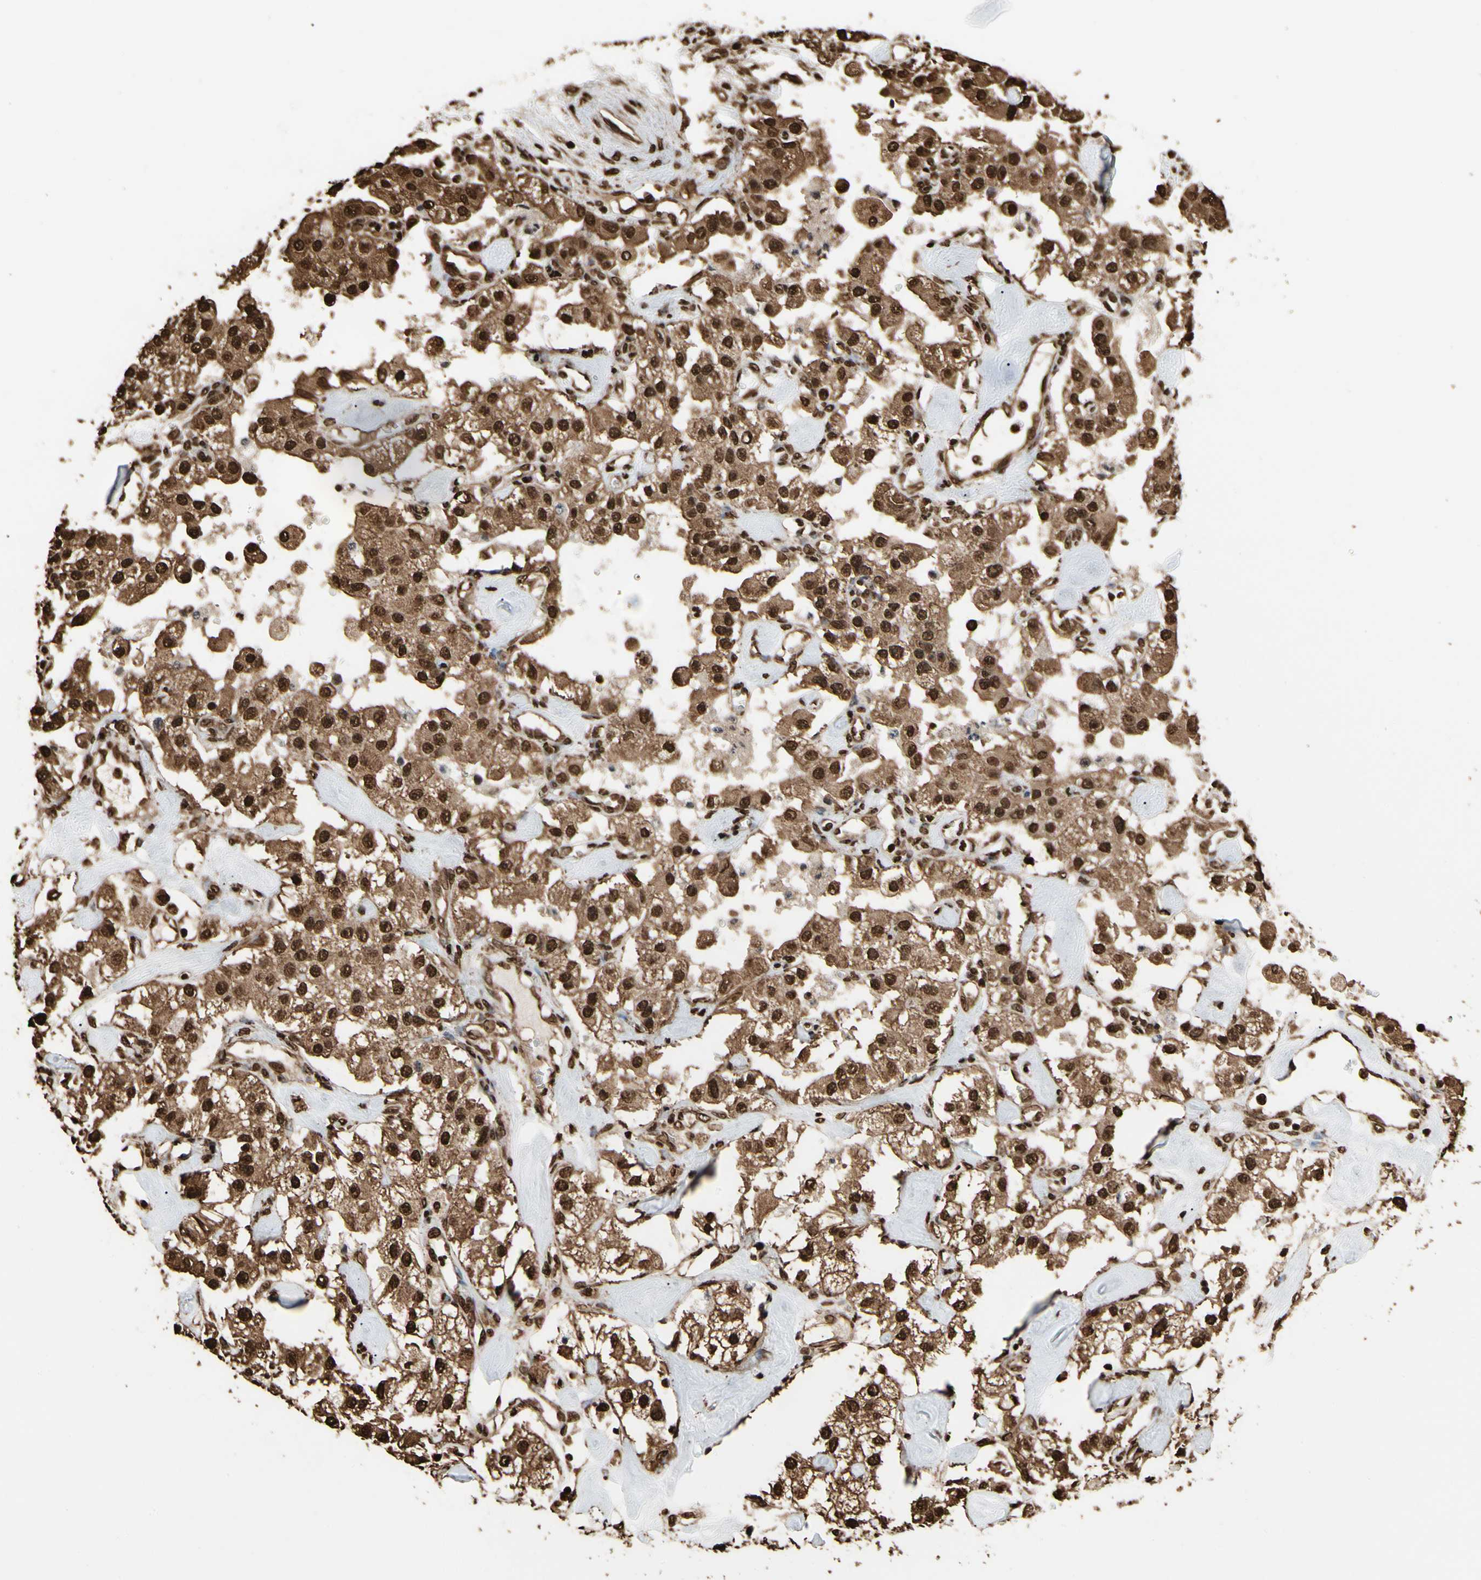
{"staining": {"intensity": "strong", "quantity": ">75%", "location": "cytoplasmic/membranous,nuclear"}, "tissue": "carcinoid", "cell_type": "Tumor cells", "image_type": "cancer", "snomed": [{"axis": "morphology", "description": "Carcinoid, malignant, NOS"}, {"axis": "topography", "description": "Pancreas"}], "caption": "Immunohistochemistry (DAB (3,3'-diaminobenzidine)) staining of human malignant carcinoid exhibits strong cytoplasmic/membranous and nuclear protein positivity in about >75% of tumor cells.", "gene": "HNRNPK", "patient": {"sex": "male", "age": 41}}